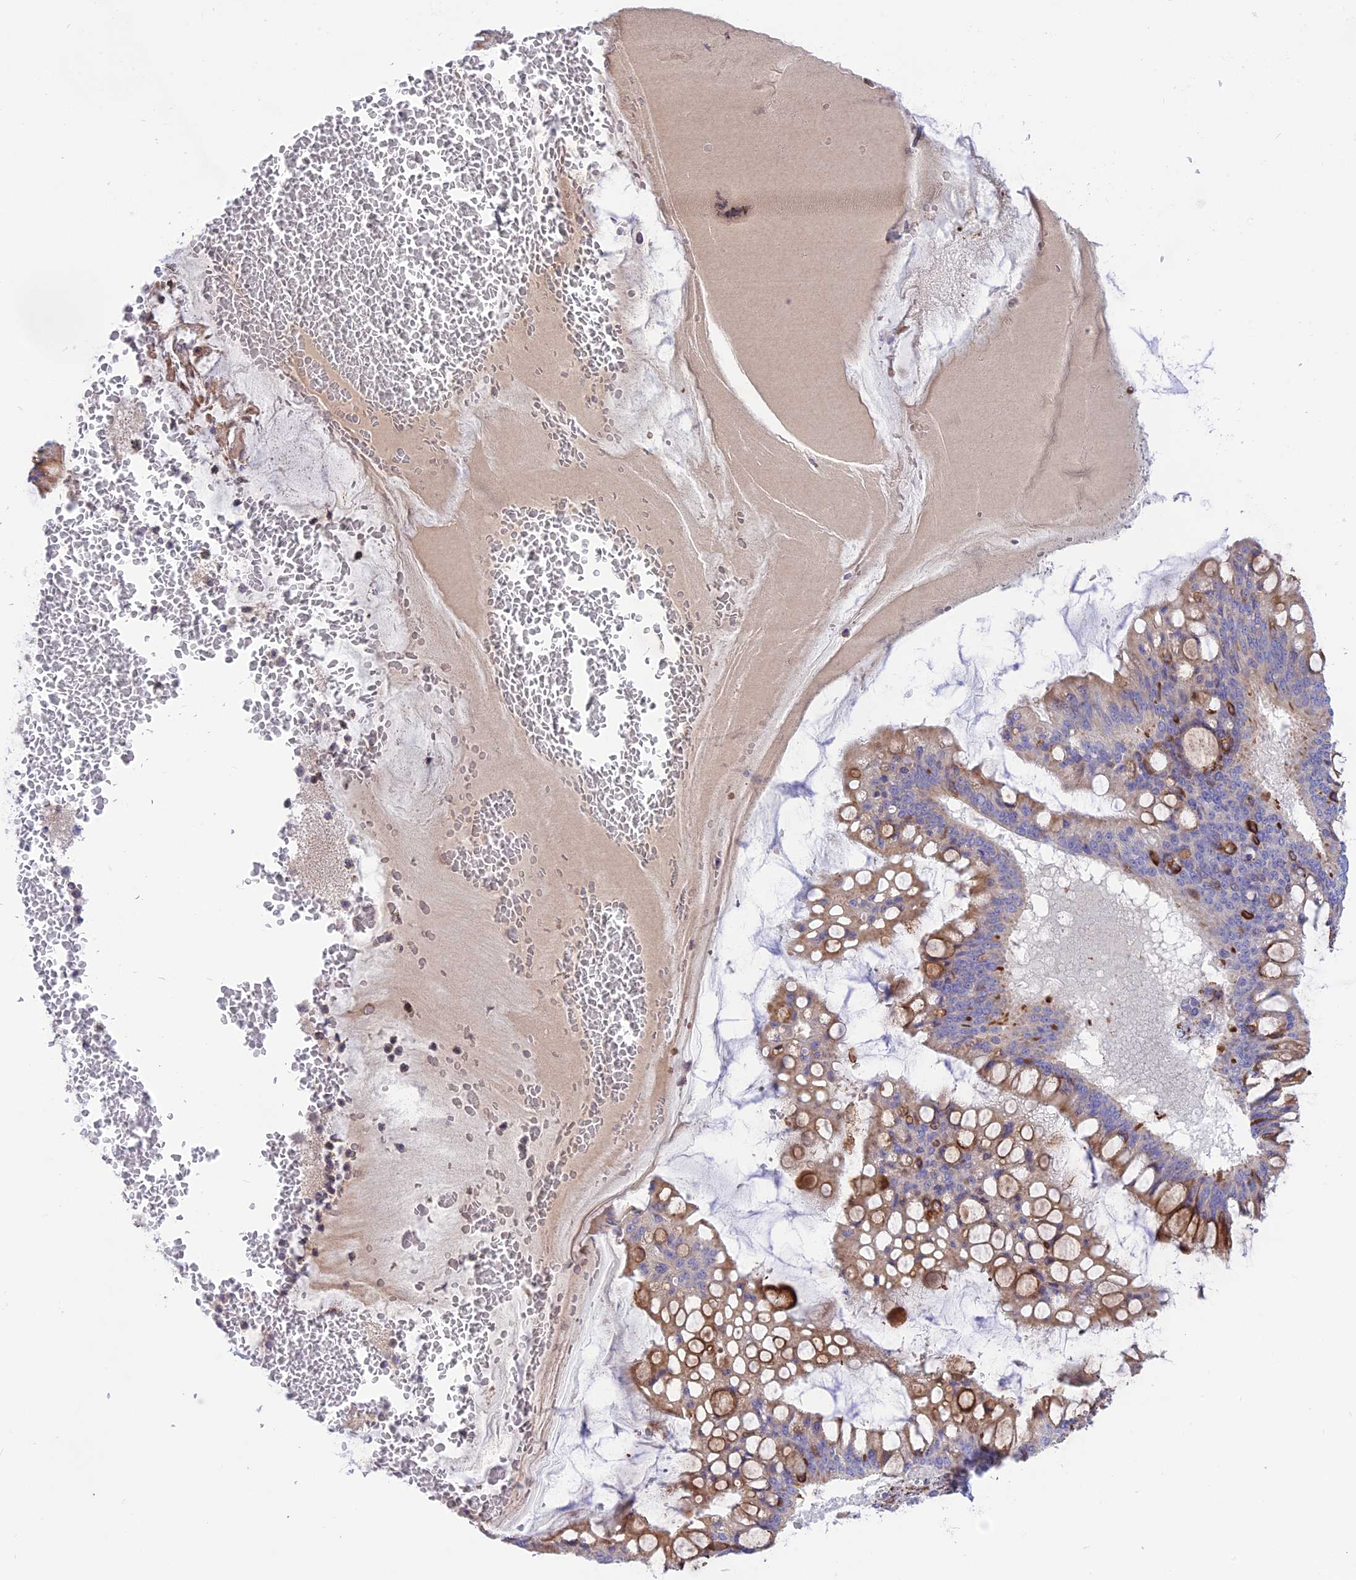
{"staining": {"intensity": "moderate", "quantity": "25%-75%", "location": "cytoplasmic/membranous"}, "tissue": "ovarian cancer", "cell_type": "Tumor cells", "image_type": "cancer", "snomed": [{"axis": "morphology", "description": "Cystadenocarcinoma, mucinous, NOS"}, {"axis": "topography", "description": "Ovary"}], "caption": "Immunohistochemistry (IHC) of ovarian cancer shows medium levels of moderate cytoplasmic/membranous staining in about 25%-75% of tumor cells. The staining was performed using DAB, with brown indicating positive protein expression. Nuclei are stained blue with hematoxylin.", "gene": "DOC2B", "patient": {"sex": "female", "age": 73}}